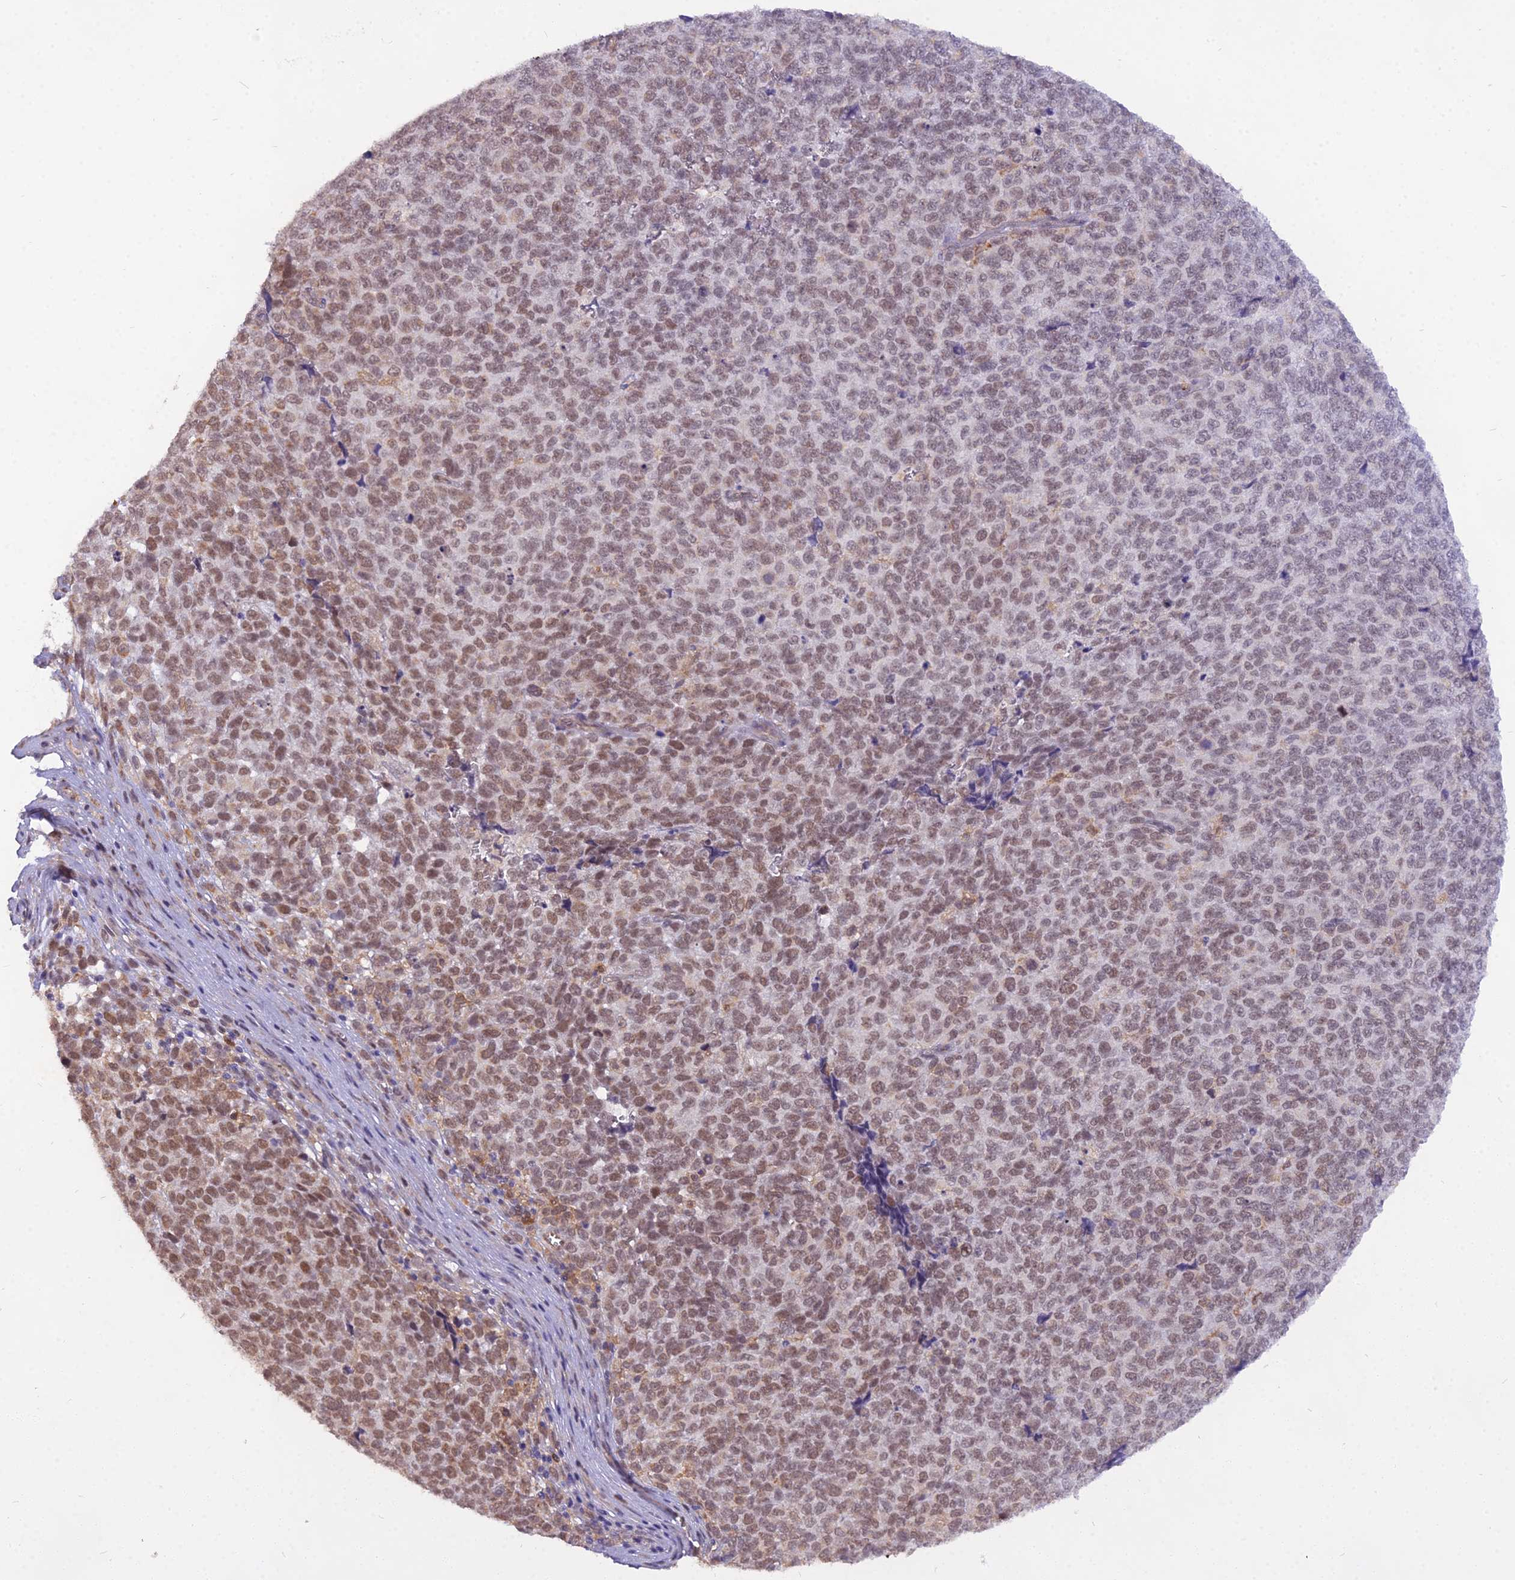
{"staining": {"intensity": "moderate", "quantity": ">75%", "location": "nuclear"}, "tissue": "melanoma", "cell_type": "Tumor cells", "image_type": "cancer", "snomed": [{"axis": "morphology", "description": "Malignant melanoma, NOS"}, {"axis": "topography", "description": "Nose, NOS"}], "caption": "Brown immunohistochemical staining in human melanoma reveals moderate nuclear positivity in about >75% of tumor cells. (DAB IHC with brightfield microscopy, high magnification).", "gene": "BLNK", "patient": {"sex": "female", "age": 48}}